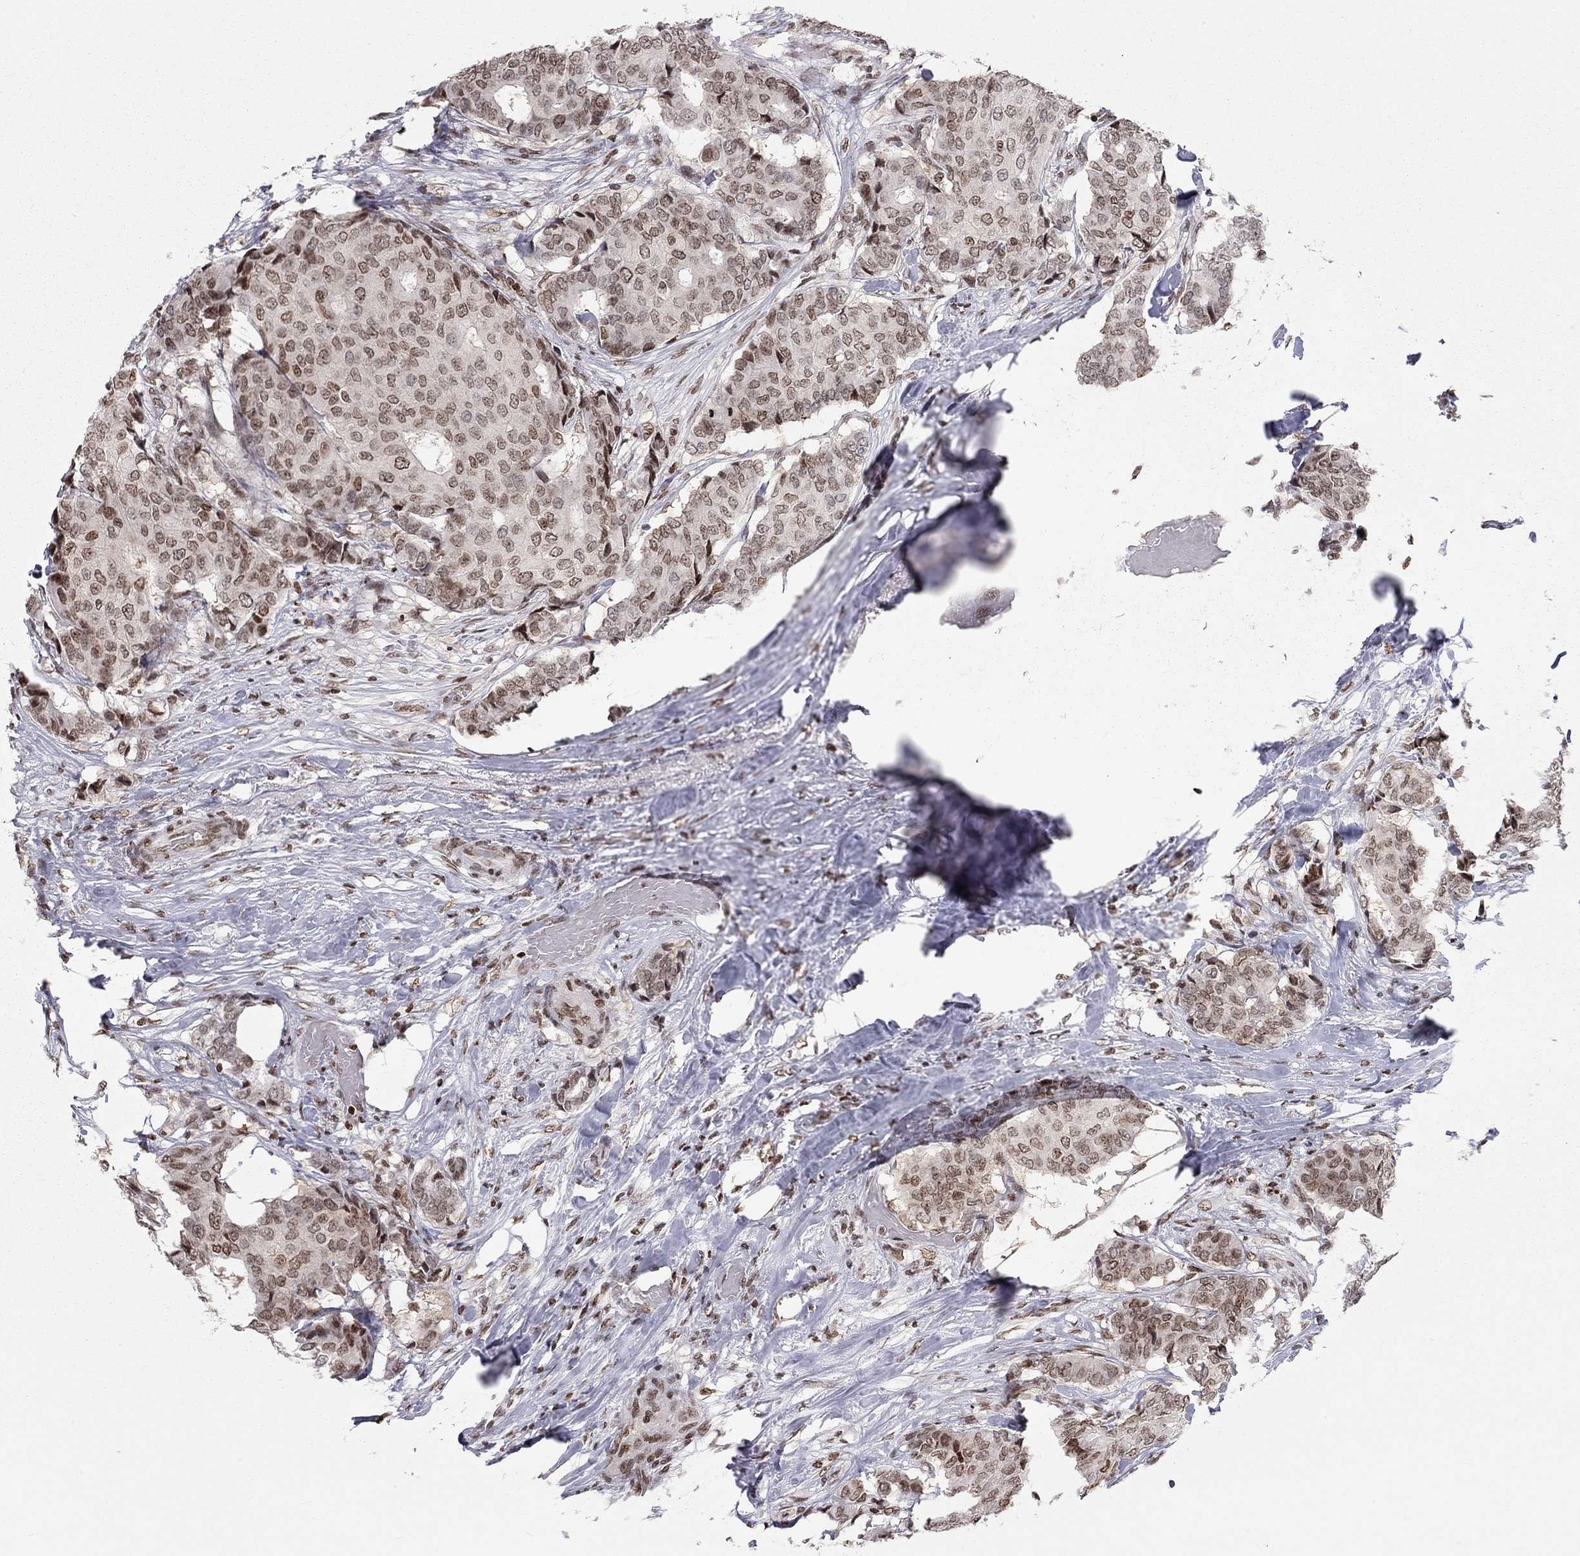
{"staining": {"intensity": "moderate", "quantity": ">75%", "location": "nuclear"}, "tissue": "breast cancer", "cell_type": "Tumor cells", "image_type": "cancer", "snomed": [{"axis": "morphology", "description": "Duct carcinoma"}, {"axis": "topography", "description": "Breast"}], "caption": "Immunohistochemical staining of human infiltrating ductal carcinoma (breast) demonstrates medium levels of moderate nuclear protein staining in approximately >75% of tumor cells.", "gene": "H2AX", "patient": {"sex": "female", "age": 75}}